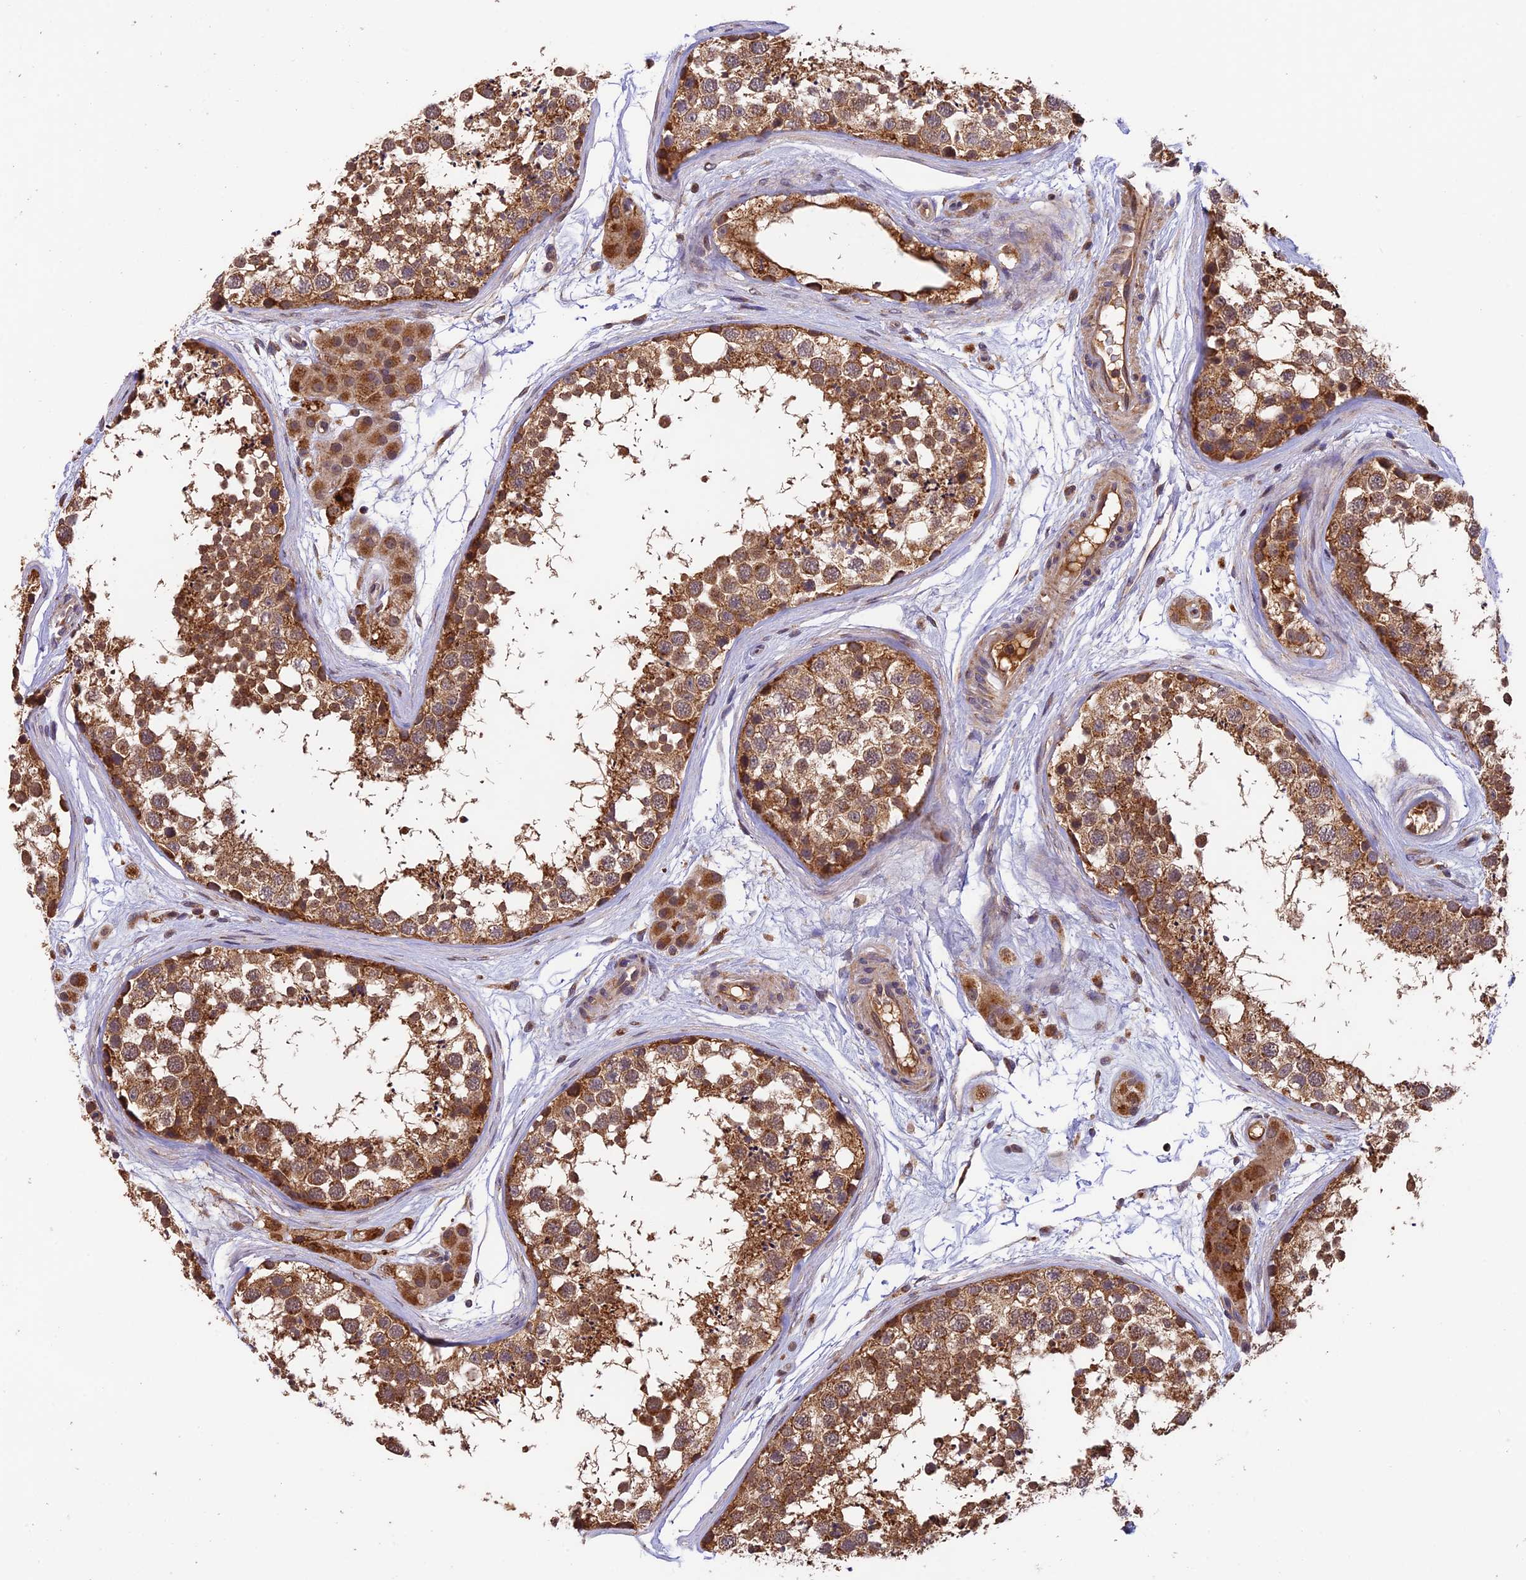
{"staining": {"intensity": "moderate", "quantity": ">75%", "location": "cytoplasmic/membranous"}, "tissue": "testis", "cell_type": "Cells in seminiferous ducts", "image_type": "normal", "snomed": [{"axis": "morphology", "description": "Normal tissue, NOS"}, {"axis": "topography", "description": "Testis"}], "caption": "An immunohistochemistry (IHC) micrograph of benign tissue is shown. Protein staining in brown highlights moderate cytoplasmic/membranous positivity in testis within cells in seminiferous ducts. Immunohistochemistry stains the protein in brown and the nuclei are stained blue.", "gene": "MNS1", "patient": {"sex": "male", "age": 56}}